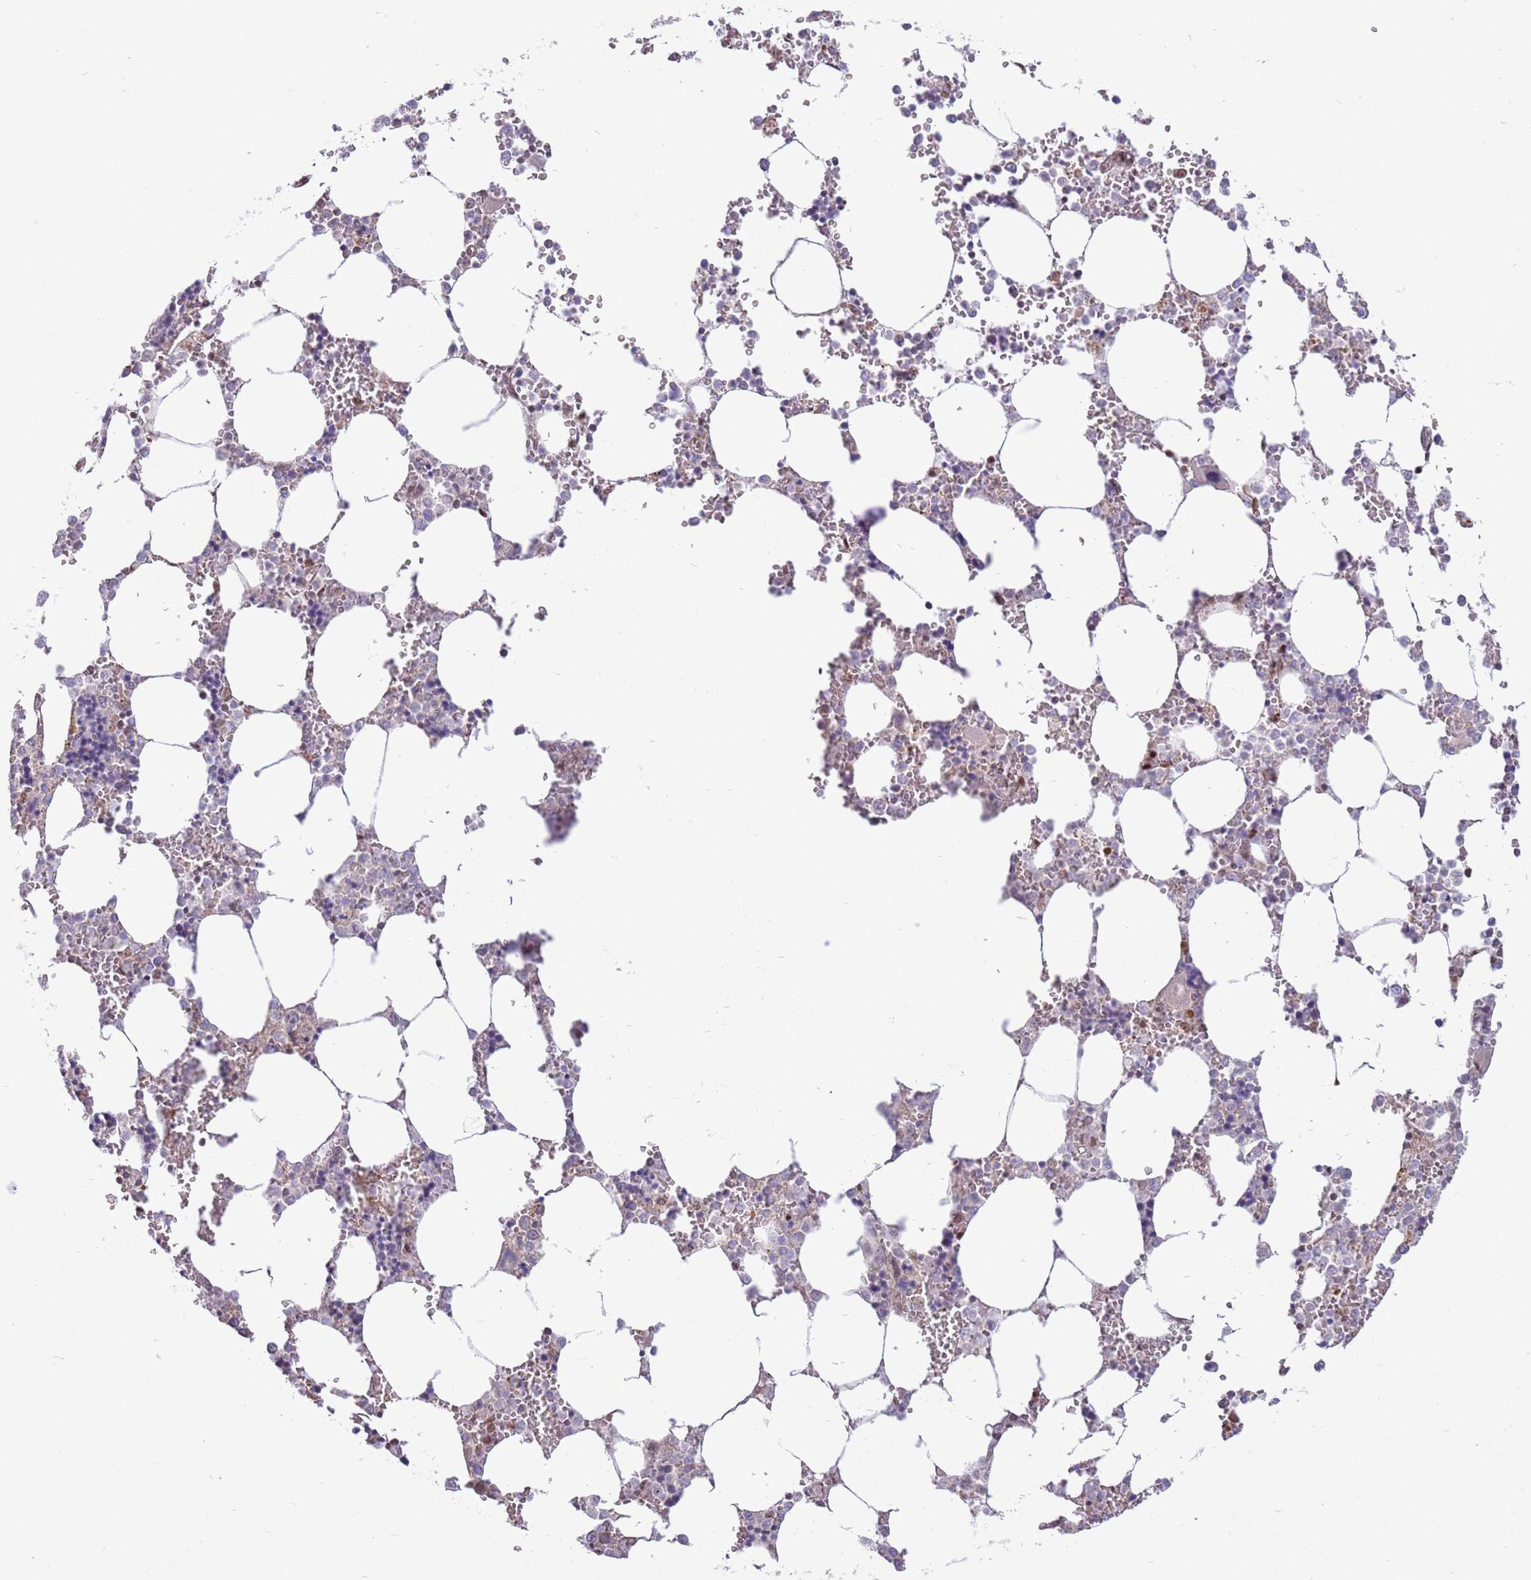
{"staining": {"intensity": "negative", "quantity": "none", "location": "none"}, "tissue": "bone marrow", "cell_type": "Hematopoietic cells", "image_type": "normal", "snomed": [{"axis": "morphology", "description": "Normal tissue, NOS"}, {"axis": "topography", "description": "Bone marrow"}], "caption": "DAB (3,3'-diaminobenzidine) immunohistochemical staining of normal bone marrow exhibits no significant expression in hematopoietic cells. (Brightfield microscopy of DAB (3,3'-diaminobenzidine) immunohistochemistry (IHC) at high magnification).", "gene": "ARL2BP", "patient": {"sex": "male", "age": 64}}